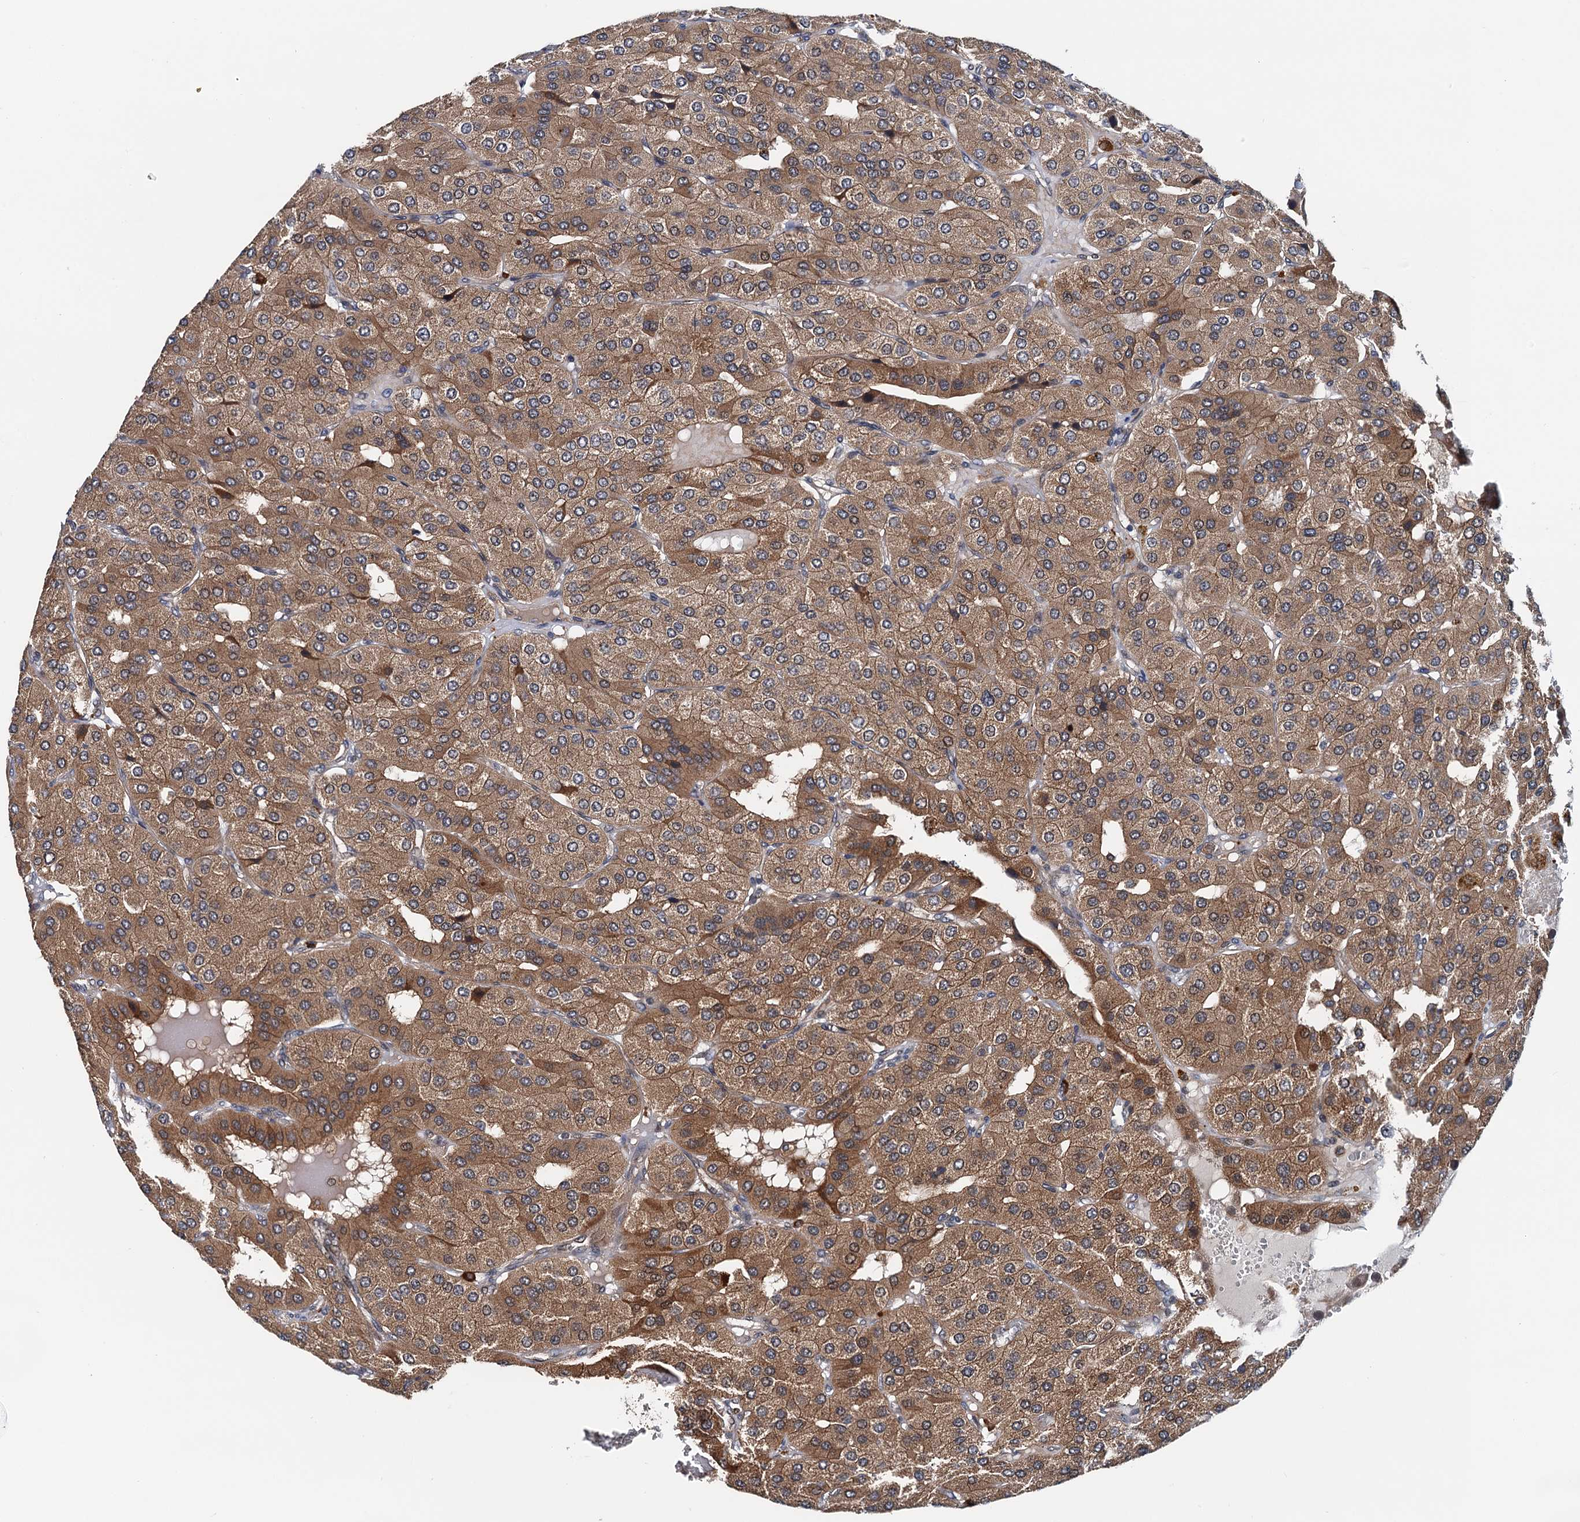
{"staining": {"intensity": "moderate", "quantity": ">75%", "location": "cytoplasmic/membranous"}, "tissue": "parathyroid gland", "cell_type": "Glandular cells", "image_type": "normal", "snomed": [{"axis": "morphology", "description": "Normal tissue, NOS"}, {"axis": "morphology", "description": "Adenoma, NOS"}, {"axis": "topography", "description": "Parathyroid gland"}], "caption": "Immunohistochemical staining of benign parathyroid gland reveals medium levels of moderate cytoplasmic/membranous expression in about >75% of glandular cells.", "gene": "AAGAB", "patient": {"sex": "female", "age": 86}}